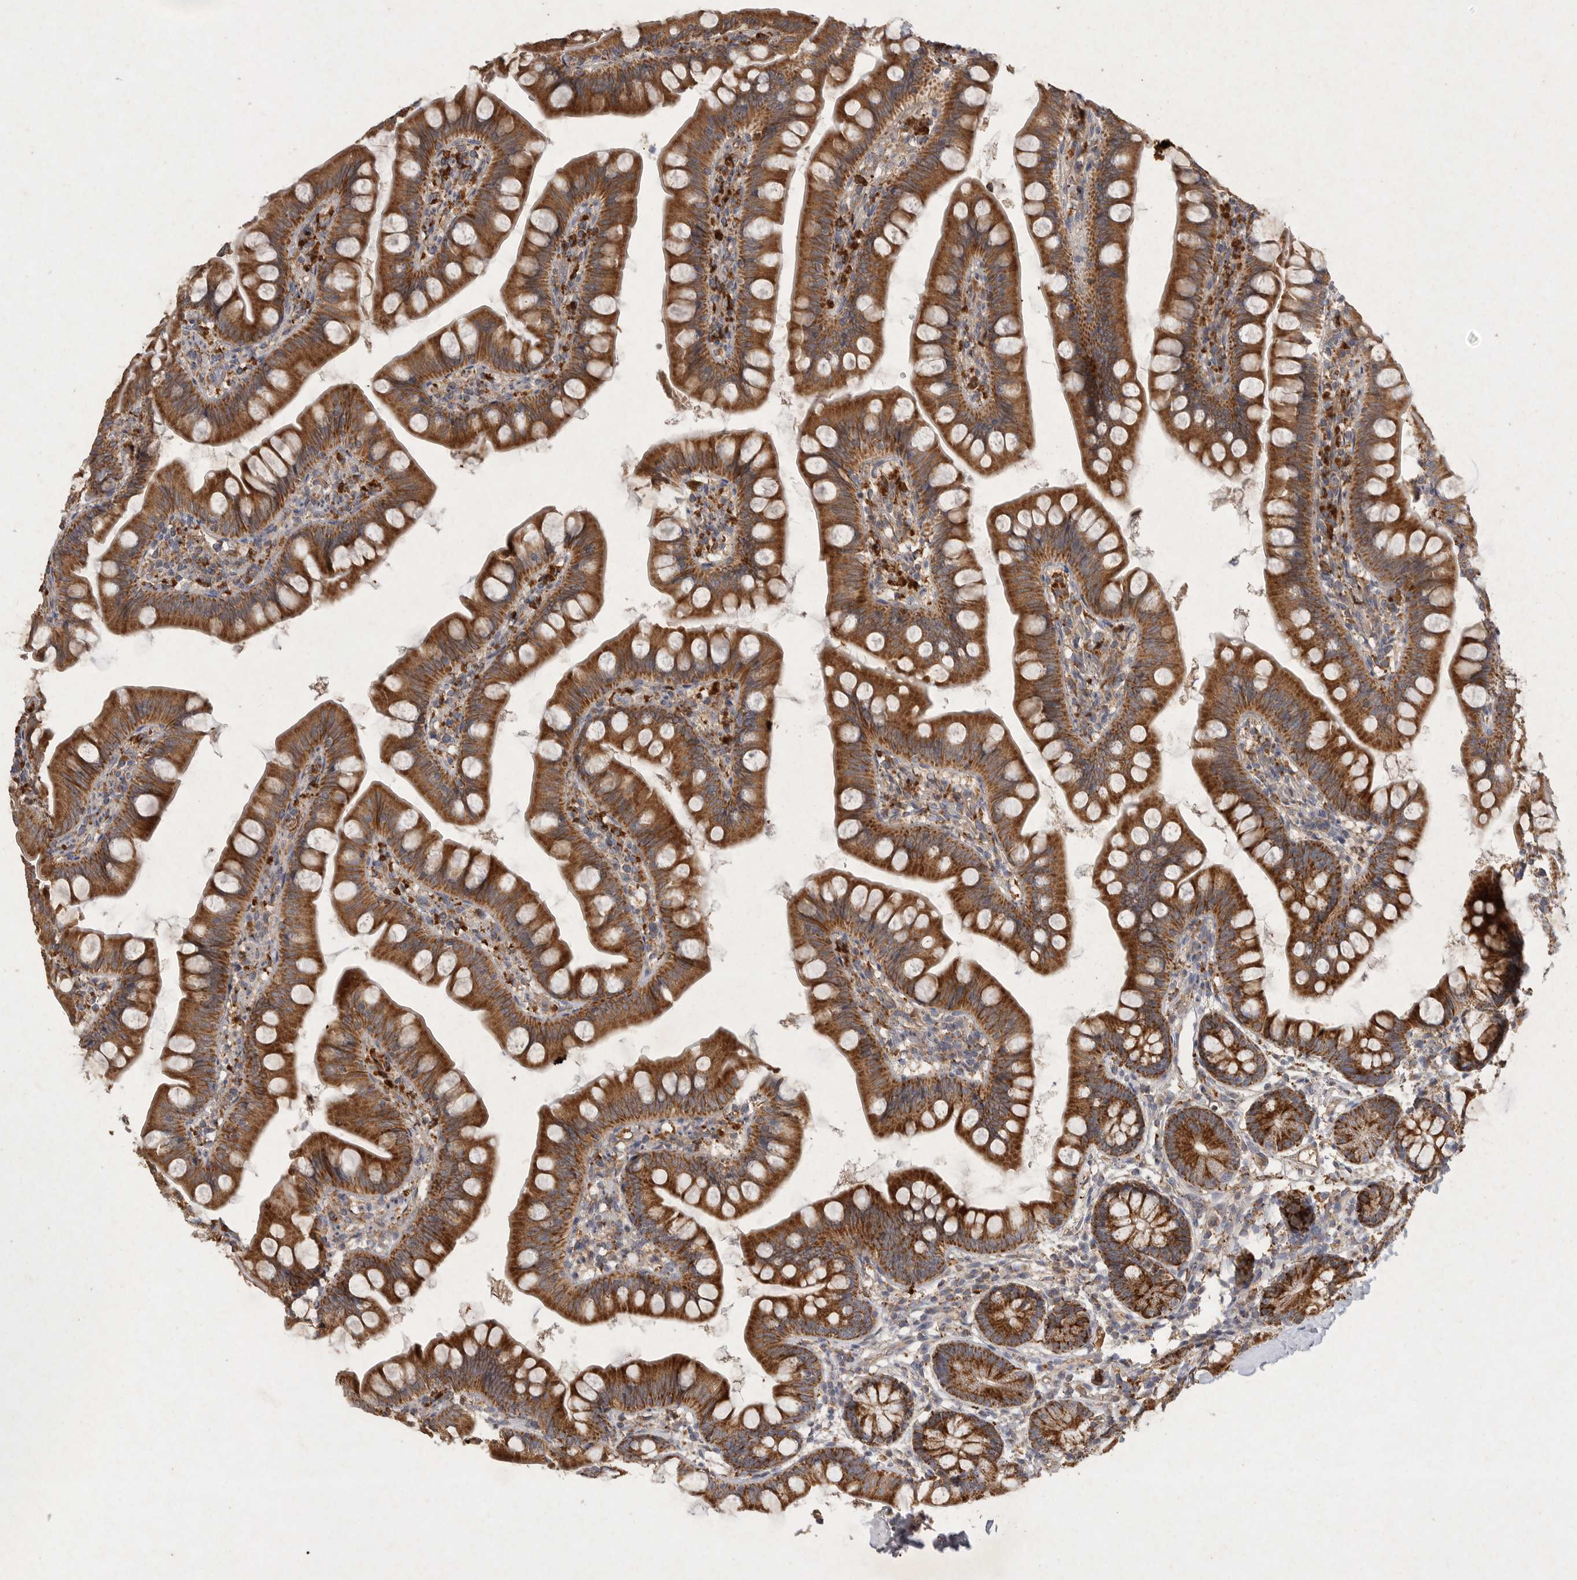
{"staining": {"intensity": "strong", "quantity": ">75%", "location": "cytoplasmic/membranous"}, "tissue": "small intestine", "cell_type": "Glandular cells", "image_type": "normal", "snomed": [{"axis": "morphology", "description": "Normal tissue, NOS"}, {"axis": "topography", "description": "Small intestine"}], "caption": "Normal small intestine was stained to show a protein in brown. There is high levels of strong cytoplasmic/membranous positivity in approximately >75% of glandular cells.", "gene": "MRPL41", "patient": {"sex": "male", "age": 7}}